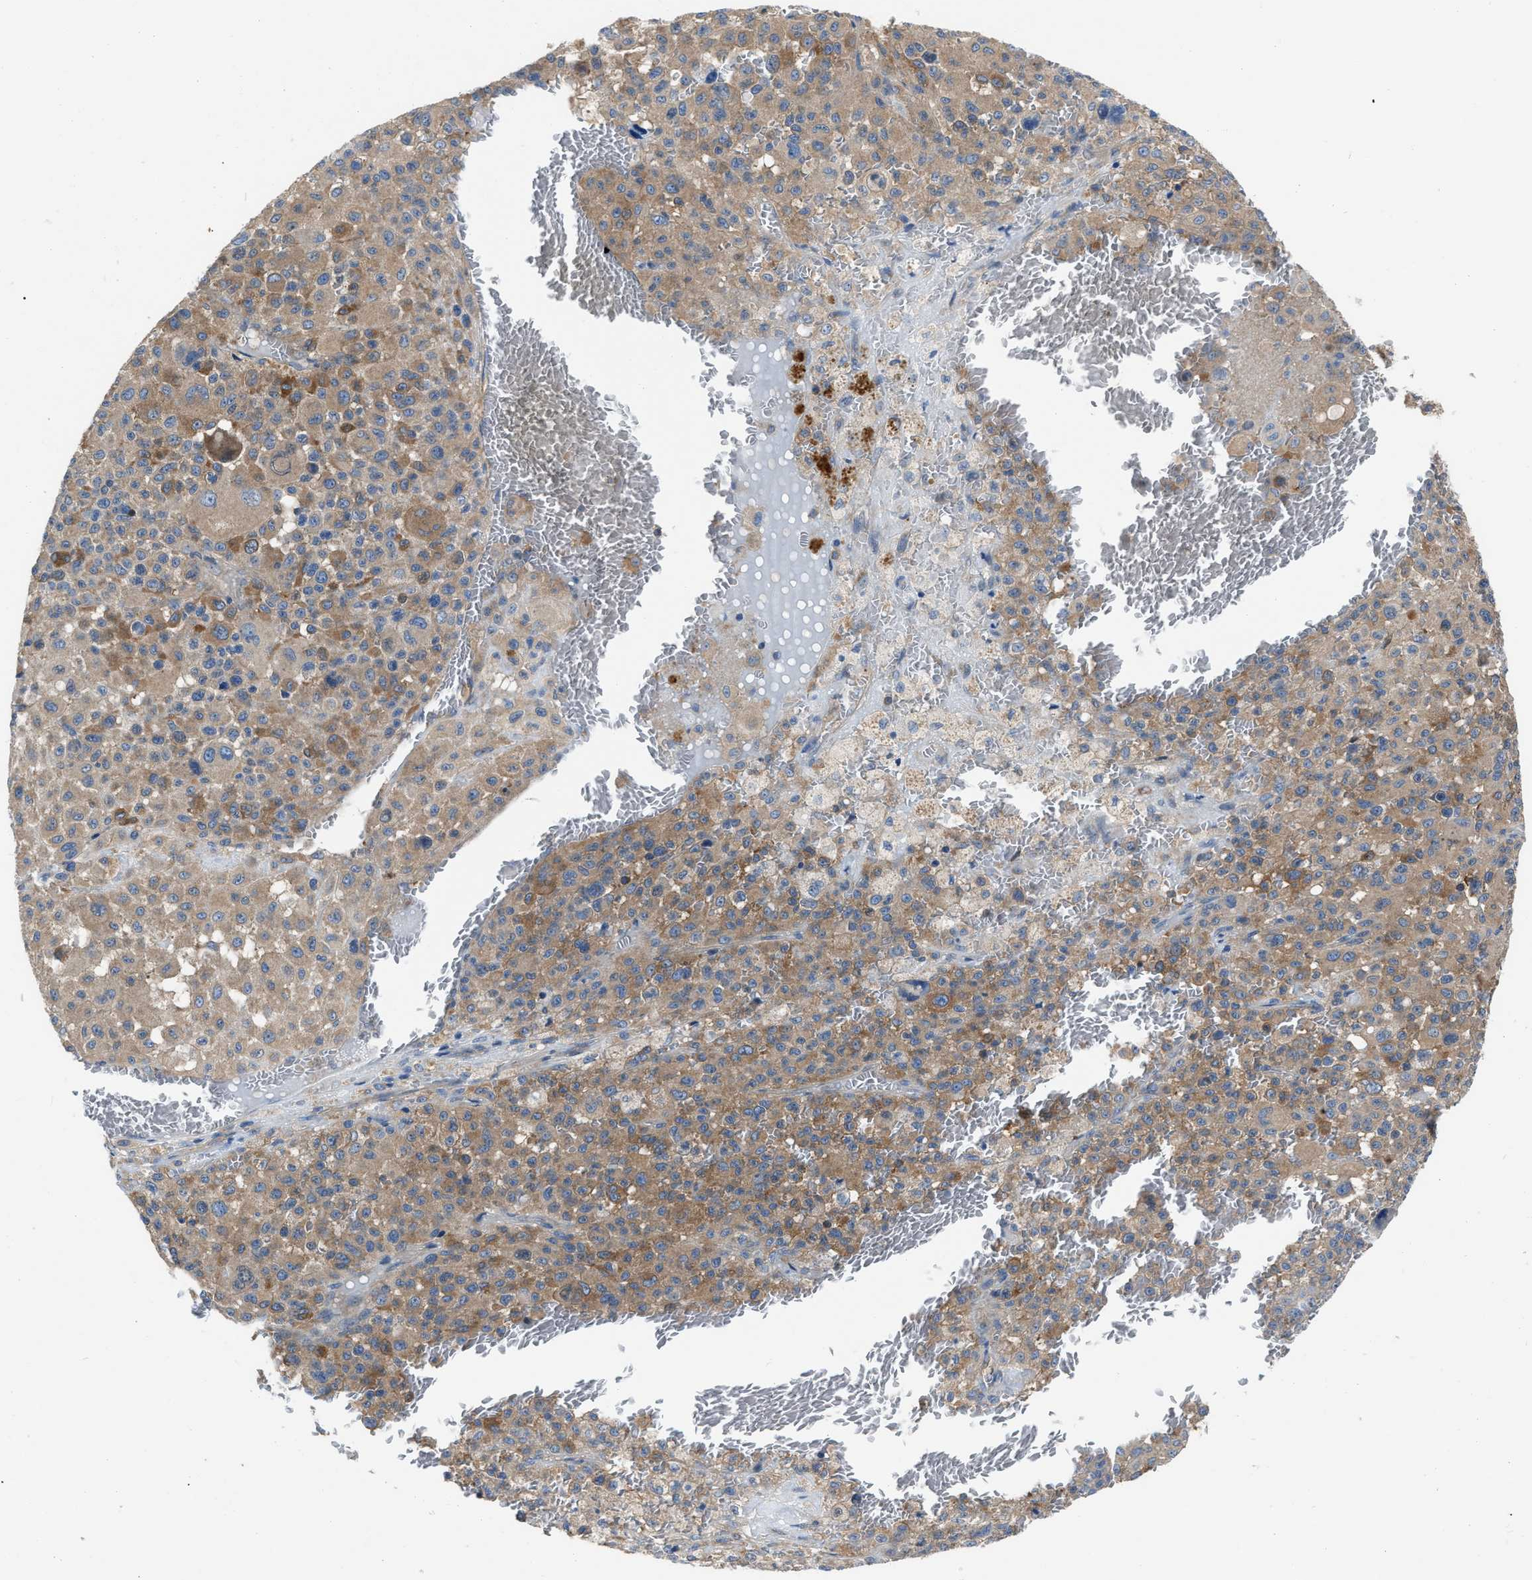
{"staining": {"intensity": "moderate", "quantity": ">75%", "location": "cytoplasmic/membranous"}, "tissue": "melanoma", "cell_type": "Tumor cells", "image_type": "cancer", "snomed": [{"axis": "morphology", "description": "Malignant melanoma, Metastatic site"}, {"axis": "topography", "description": "Skin"}], "caption": "Tumor cells demonstrate medium levels of moderate cytoplasmic/membranous staining in about >75% of cells in malignant melanoma (metastatic site).", "gene": "YARS1", "patient": {"sex": "female", "age": 74}}